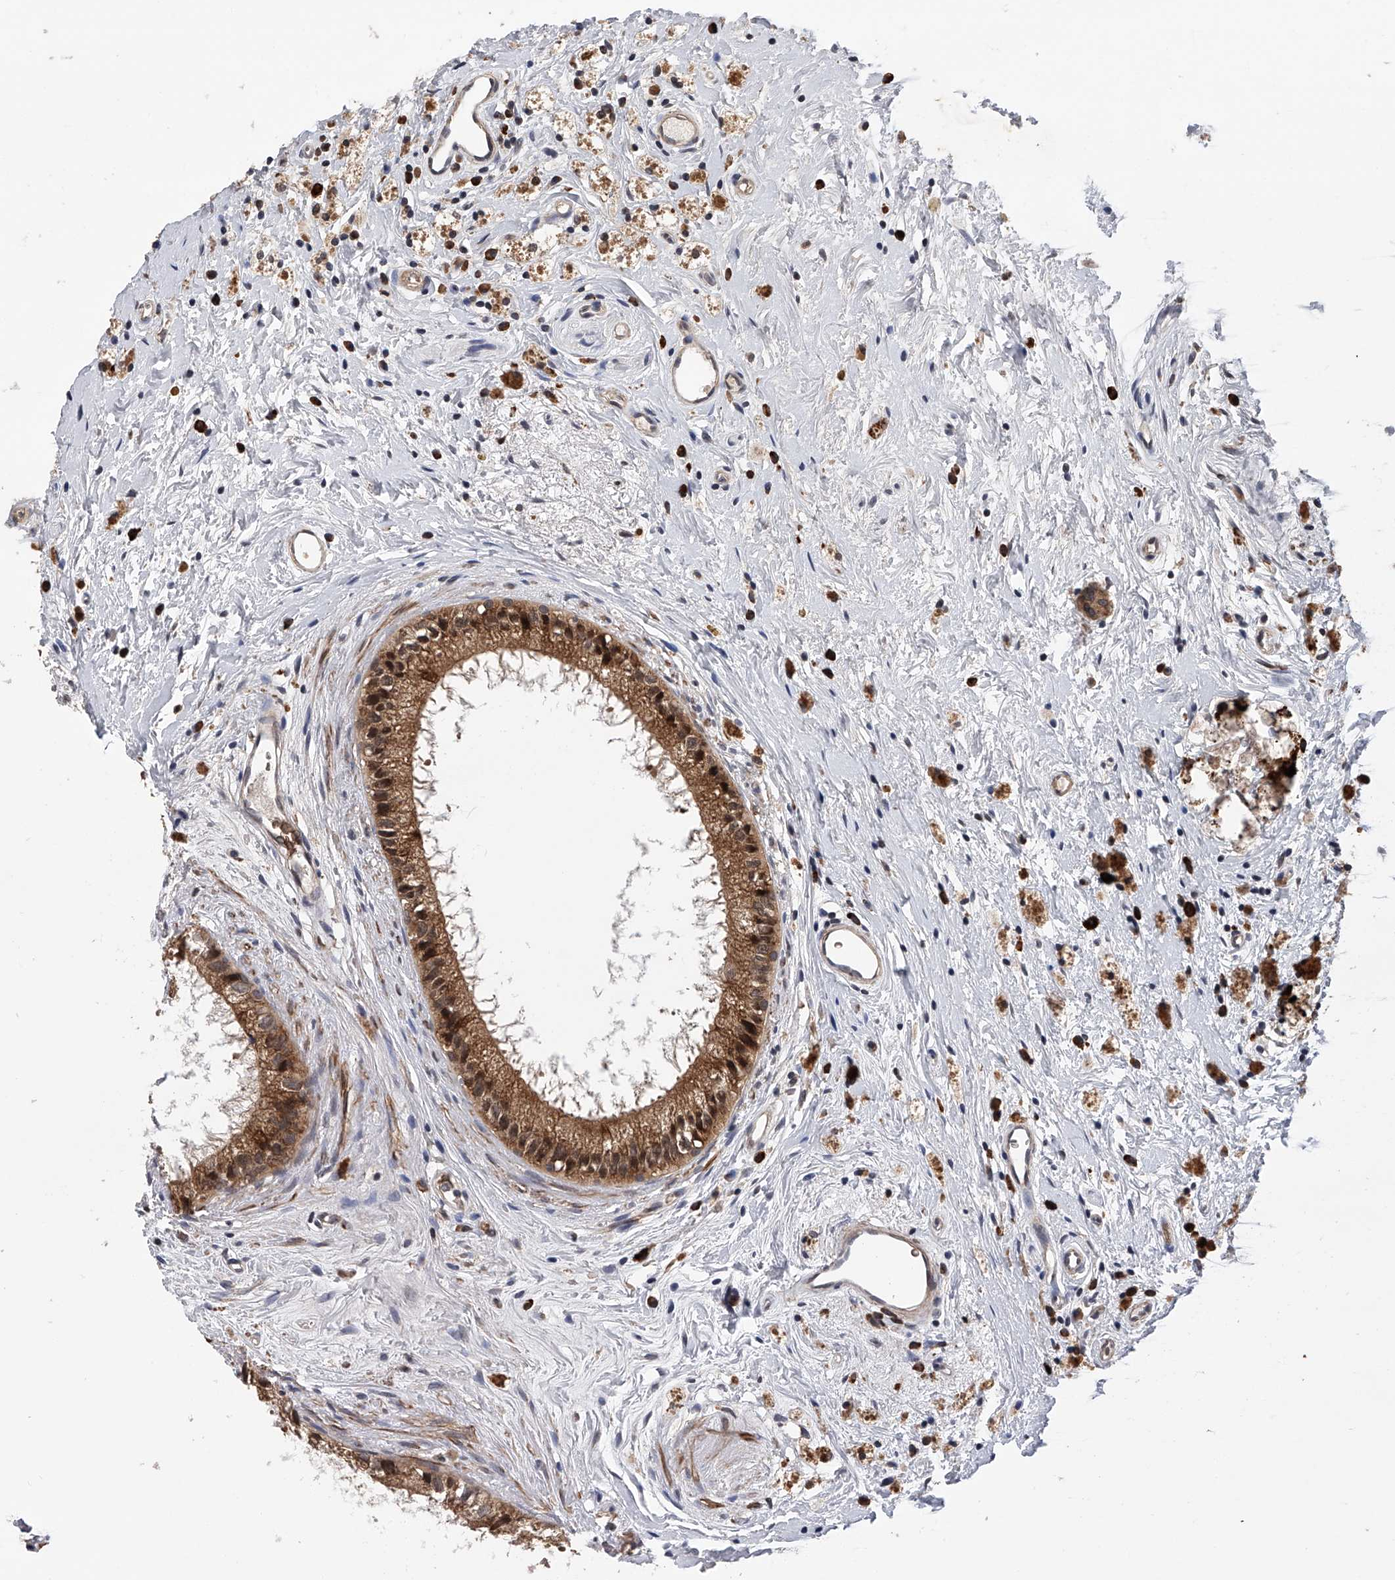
{"staining": {"intensity": "strong", "quantity": ">75%", "location": "cytoplasmic/membranous"}, "tissue": "epididymis", "cell_type": "Glandular cells", "image_type": "normal", "snomed": [{"axis": "morphology", "description": "Normal tissue, NOS"}, {"axis": "topography", "description": "Epididymis"}], "caption": "Immunohistochemistry (IHC) image of unremarkable epididymis: epididymis stained using immunohistochemistry (IHC) displays high levels of strong protein expression localized specifically in the cytoplasmic/membranous of glandular cells, appearing as a cytoplasmic/membranous brown color.", "gene": "SPOCK1", "patient": {"sex": "male", "age": 80}}